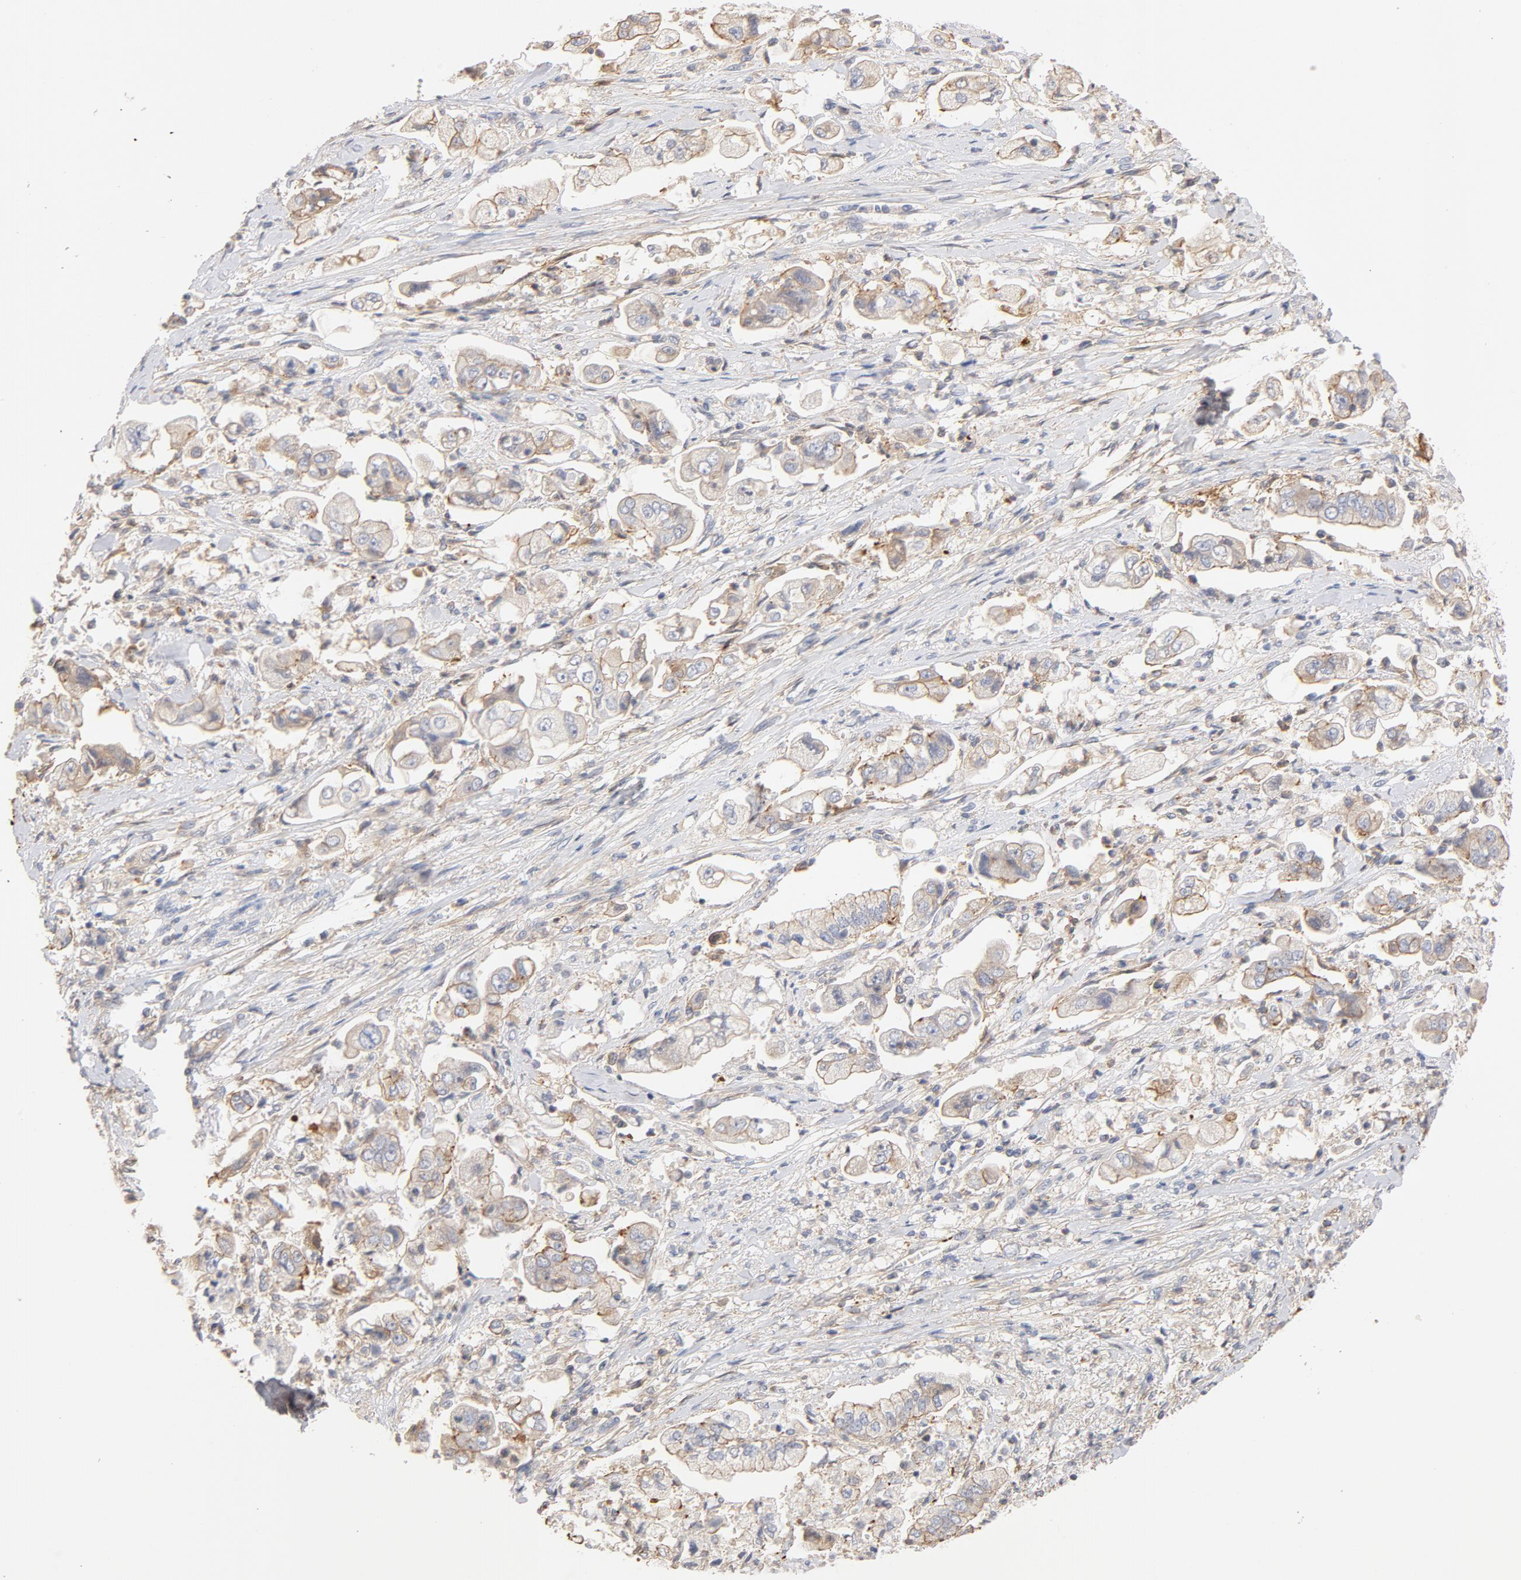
{"staining": {"intensity": "moderate", "quantity": ">75%", "location": "cytoplasmic/membranous"}, "tissue": "stomach cancer", "cell_type": "Tumor cells", "image_type": "cancer", "snomed": [{"axis": "morphology", "description": "Adenocarcinoma, NOS"}, {"axis": "topography", "description": "Stomach"}], "caption": "IHC (DAB) staining of stomach adenocarcinoma exhibits moderate cytoplasmic/membranous protein staining in approximately >75% of tumor cells. (DAB IHC with brightfield microscopy, high magnification).", "gene": "STRN3", "patient": {"sex": "male", "age": 62}}